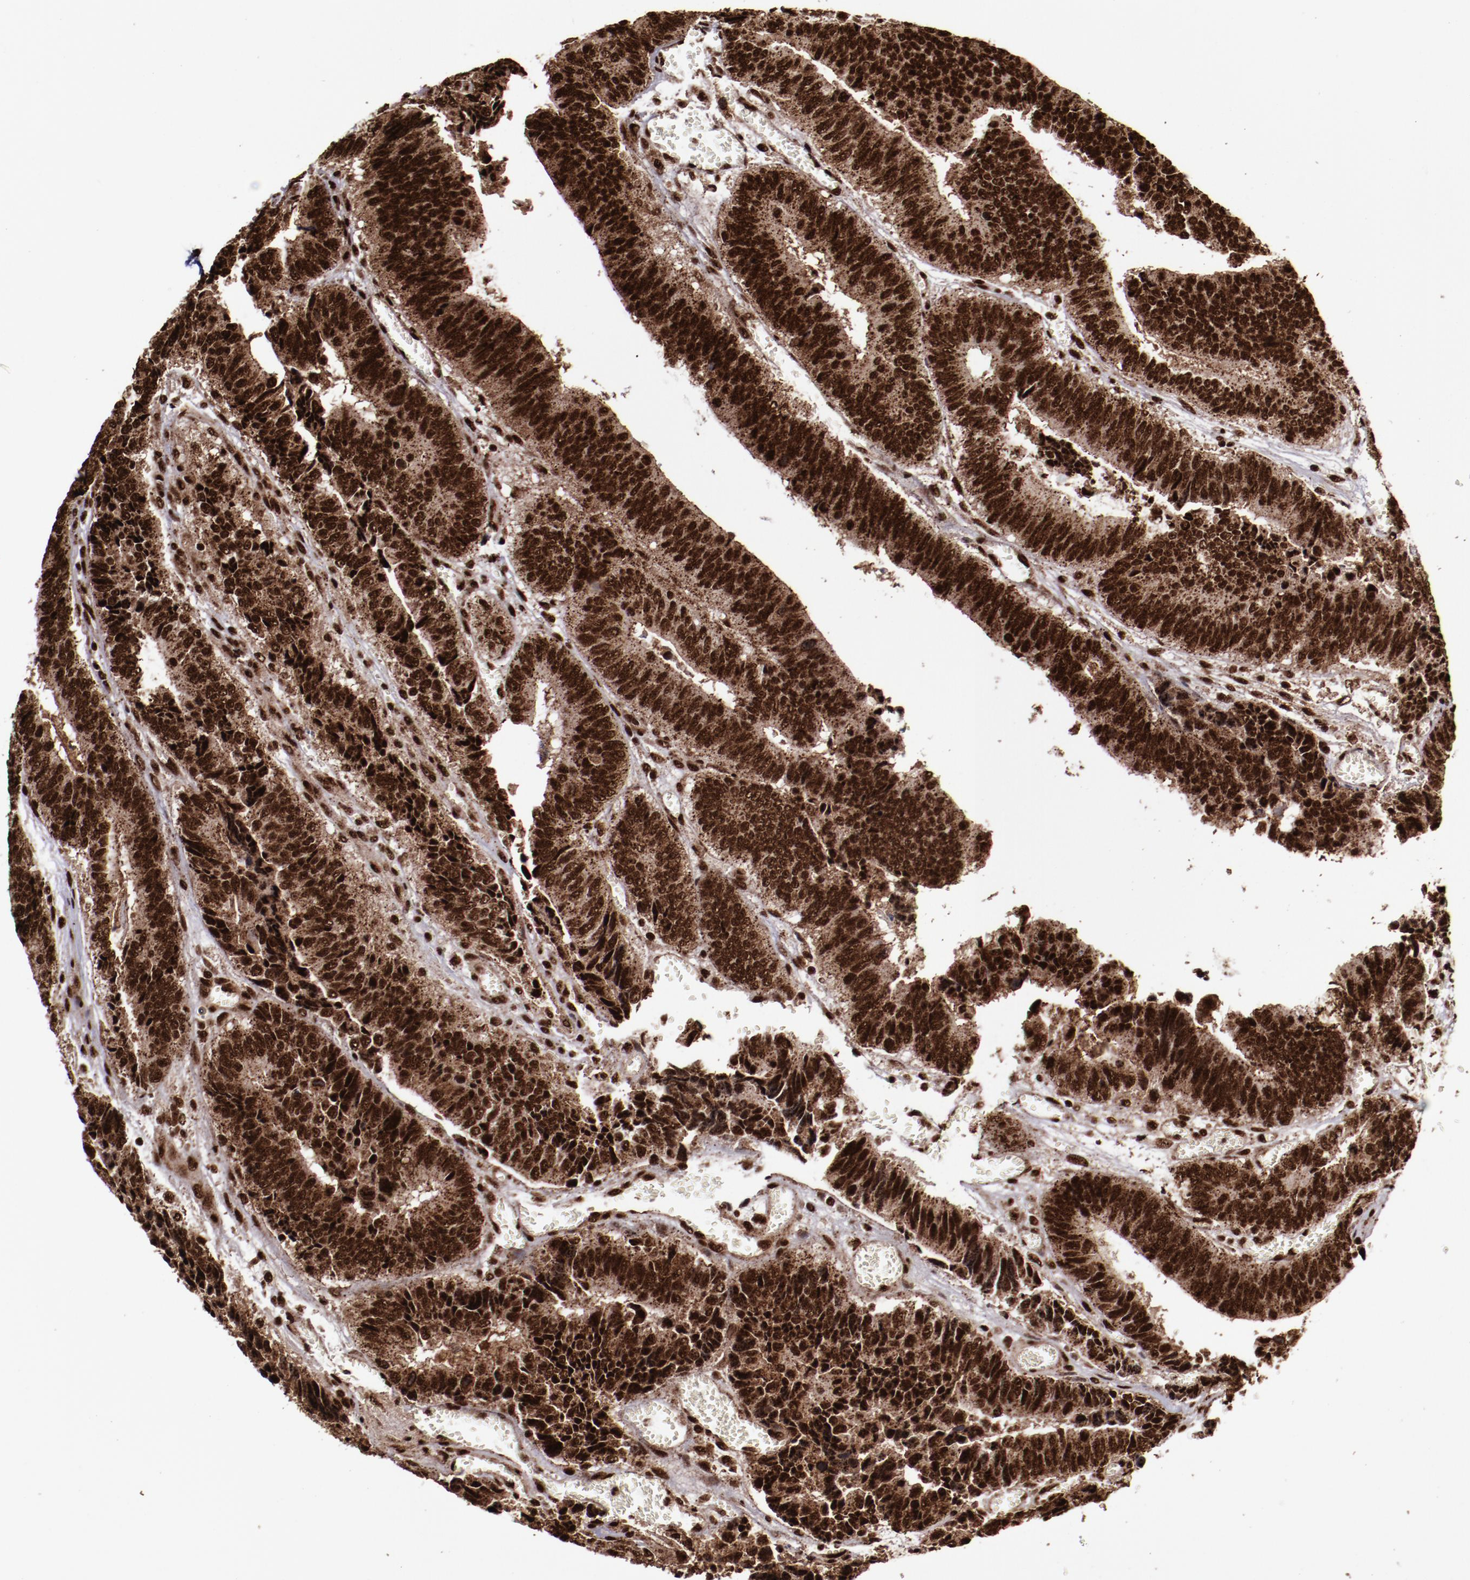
{"staining": {"intensity": "strong", "quantity": ">75%", "location": "cytoplasmic/membranous,nuclear"}, "tissue": "colorectal cancer", "cell_type": "Tumor cells", "image_type": "cancer", "snomed": [{"axis": "morphology", "description": "Adenocarcinoma, NOS"}, {"axis": "topography", "description": "Colon"}], "caption": "The photomicrograph shows immunohistochemical staining of colorectal adenocarcinoma. There is strong cytoplasmic/membranous and nuclear positivity is seen in approximately >75% of tumor cells.", "gene": "SNW1", "patient": {"sex": "male", "age": 72}}